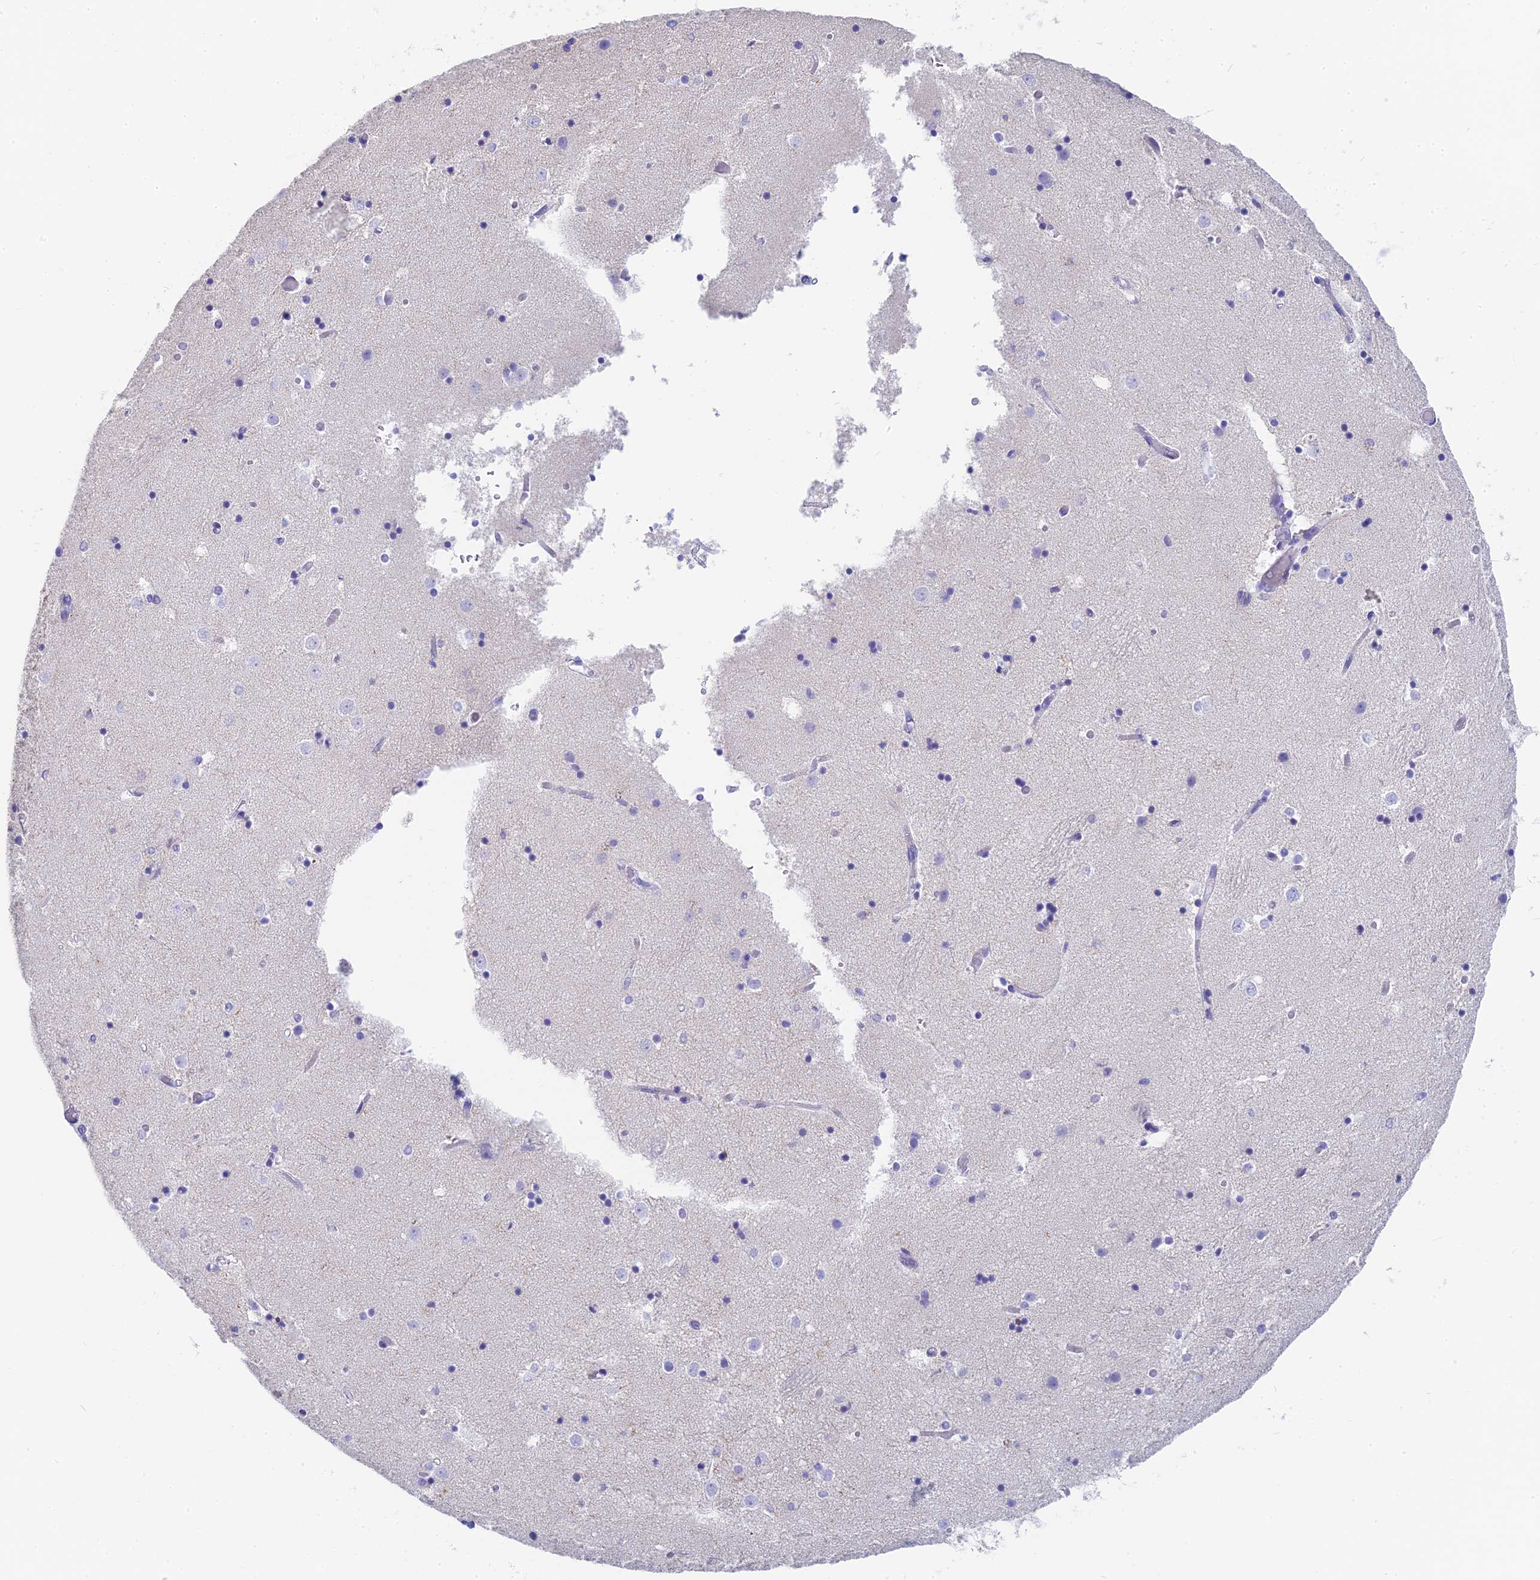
{"staining": {"intensity": "negative", "quantity": "none", "location": "none"}, "tissue": "caudate", "cell_type": "Glial cells", "image_type": "normal", "snomed": [{"axis": "morphology", "description": "Normal tissue, NOS"}, {"axis": "topography", "description": "Lateral ventricle wall"}], "caption": "This is a photomicrograph of IHC staining of benign caudate, which shows no positivity in glial cells.", "gene": "SLC36A2", "patient": {"sex": "female", "age": 52}}